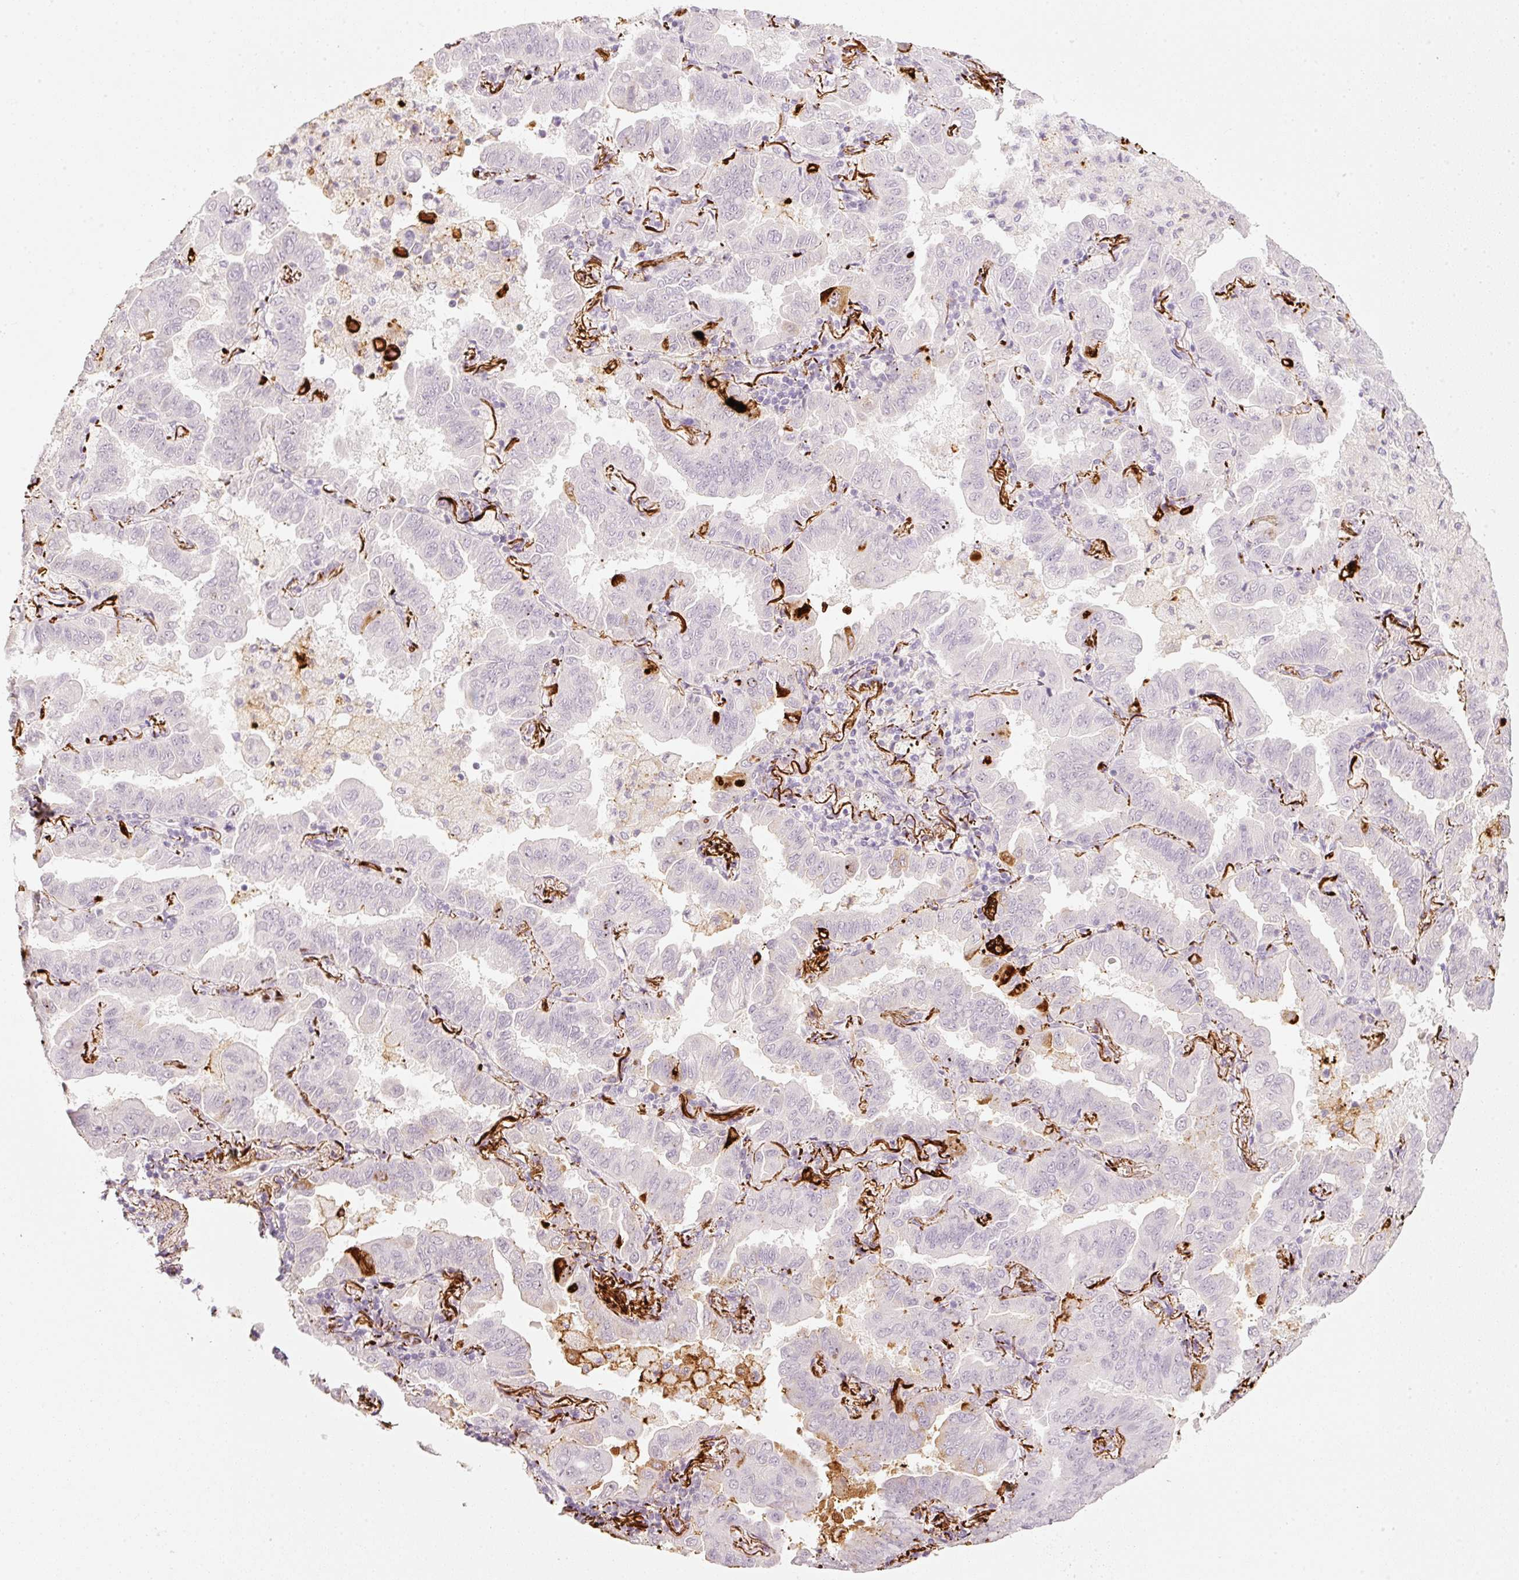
{"staining": {"intensity": "strong", "quantity": "<25%", "location": "cytoplasmic/membranous"}, "tissue": "lung cancer", "cell_type": "Tumor cells", "image_type": "cancer", "snomed": [{"axis": "morphology", "description": "Adenocarcinoma, NOS"}, {"axis": "topography", "description": "Lung"}], "caption": "Lung adenocarcinoma stained for a protein (brown) demonstrates strong cytoplasmic/membranous positive positivity in approximately <25% of tumor cells.", "gene": "STEAP1", "patient": {"sex": "male", "age": 64}}